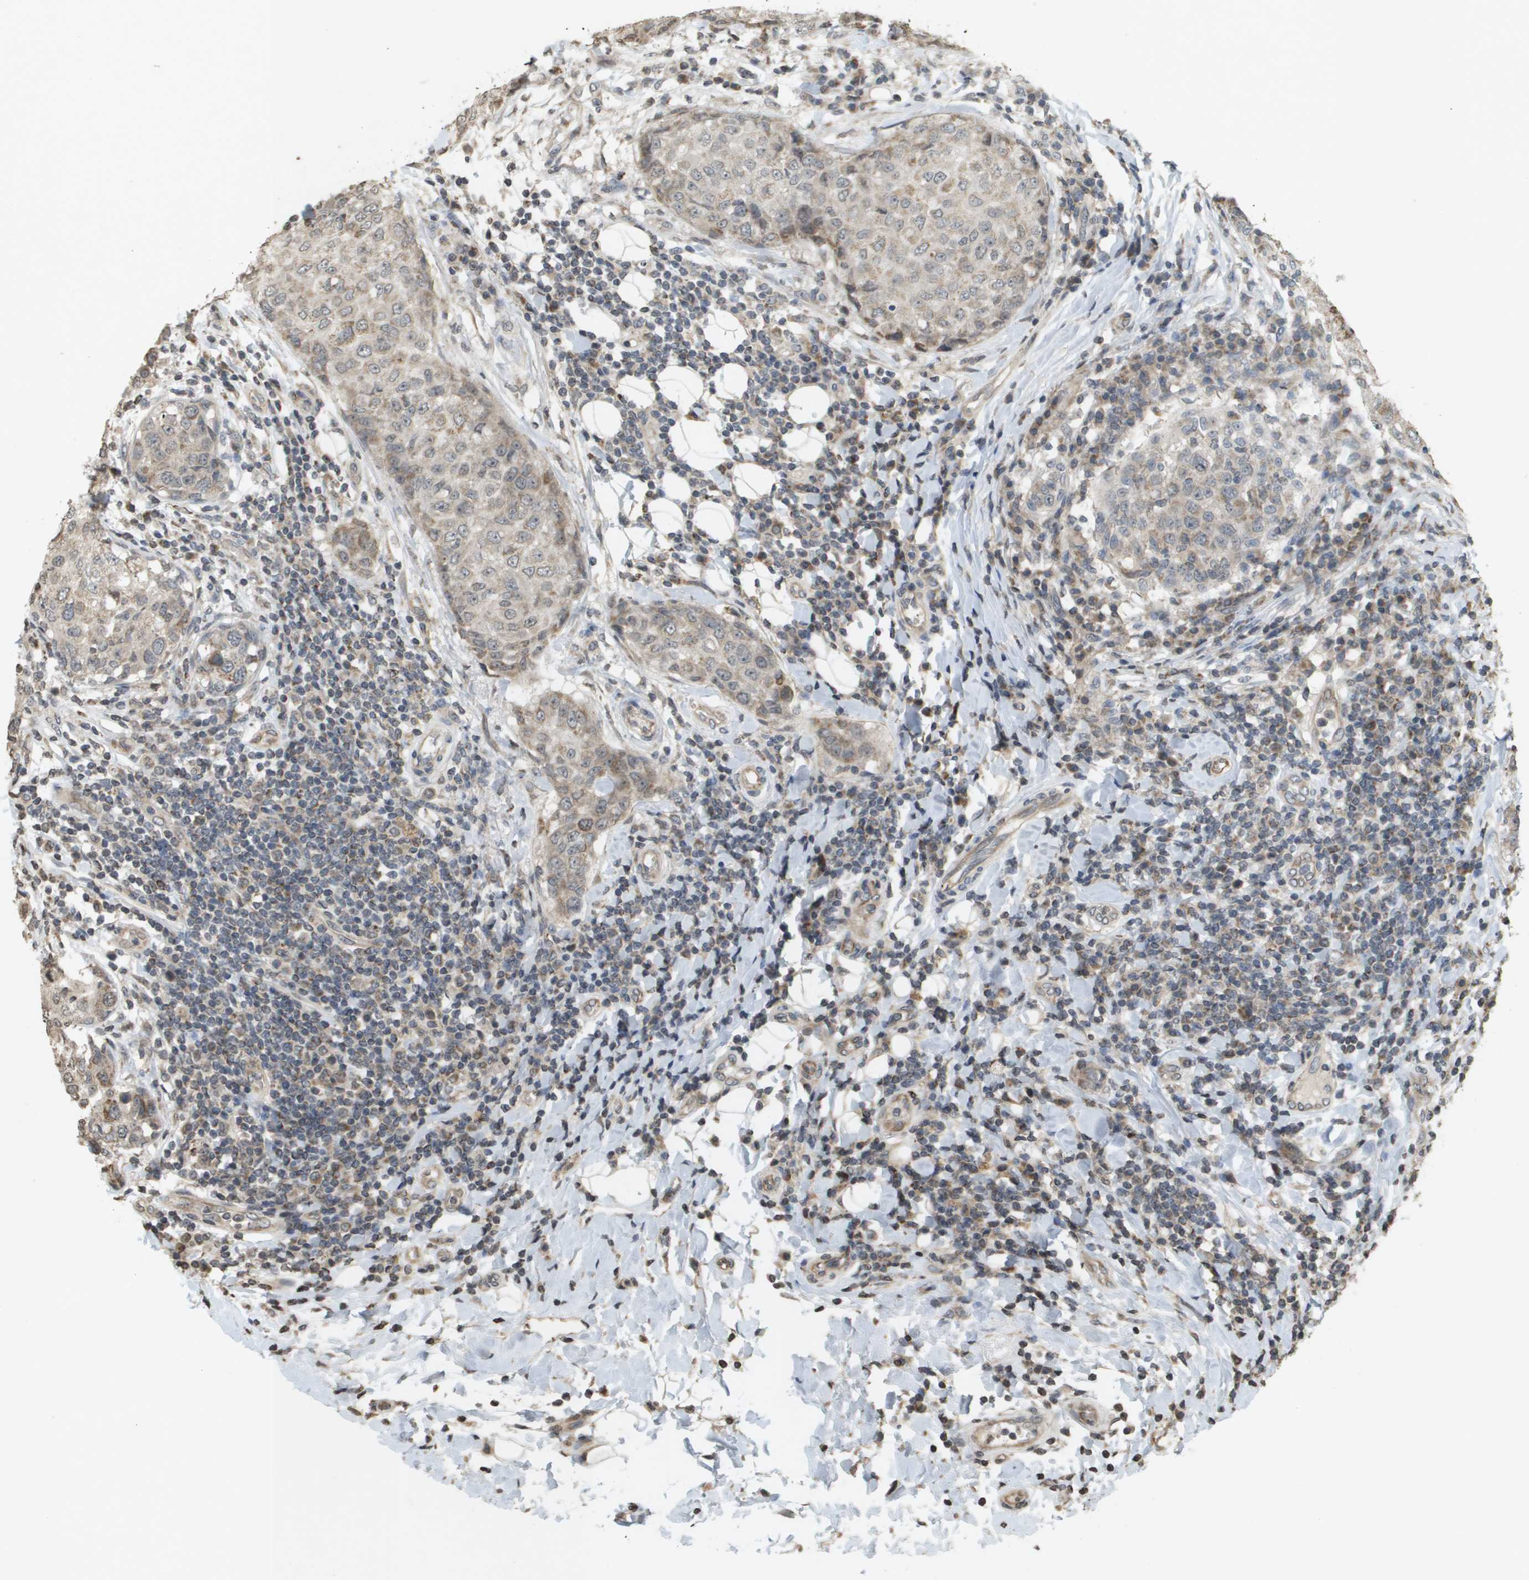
{"staining": {"intensity": "moderate", "quantity": "25%-75%", "location": "cytoplasmic/membranous"}, "tissue": "breast cancer", "cell_type": "Tumor cells", "image_type": "cancer", "snomed": [{"axis": "morphology", "description": "Duct carcinoma"}, {"axis": "topography", "description": "Breast"}], "caption": "Human breast intraductal carcinoma stained with a protein marker exhibits moderate staining in tumor cells.", "gene": "RAB21", "patient": {"sex": "female", "age": 27}}